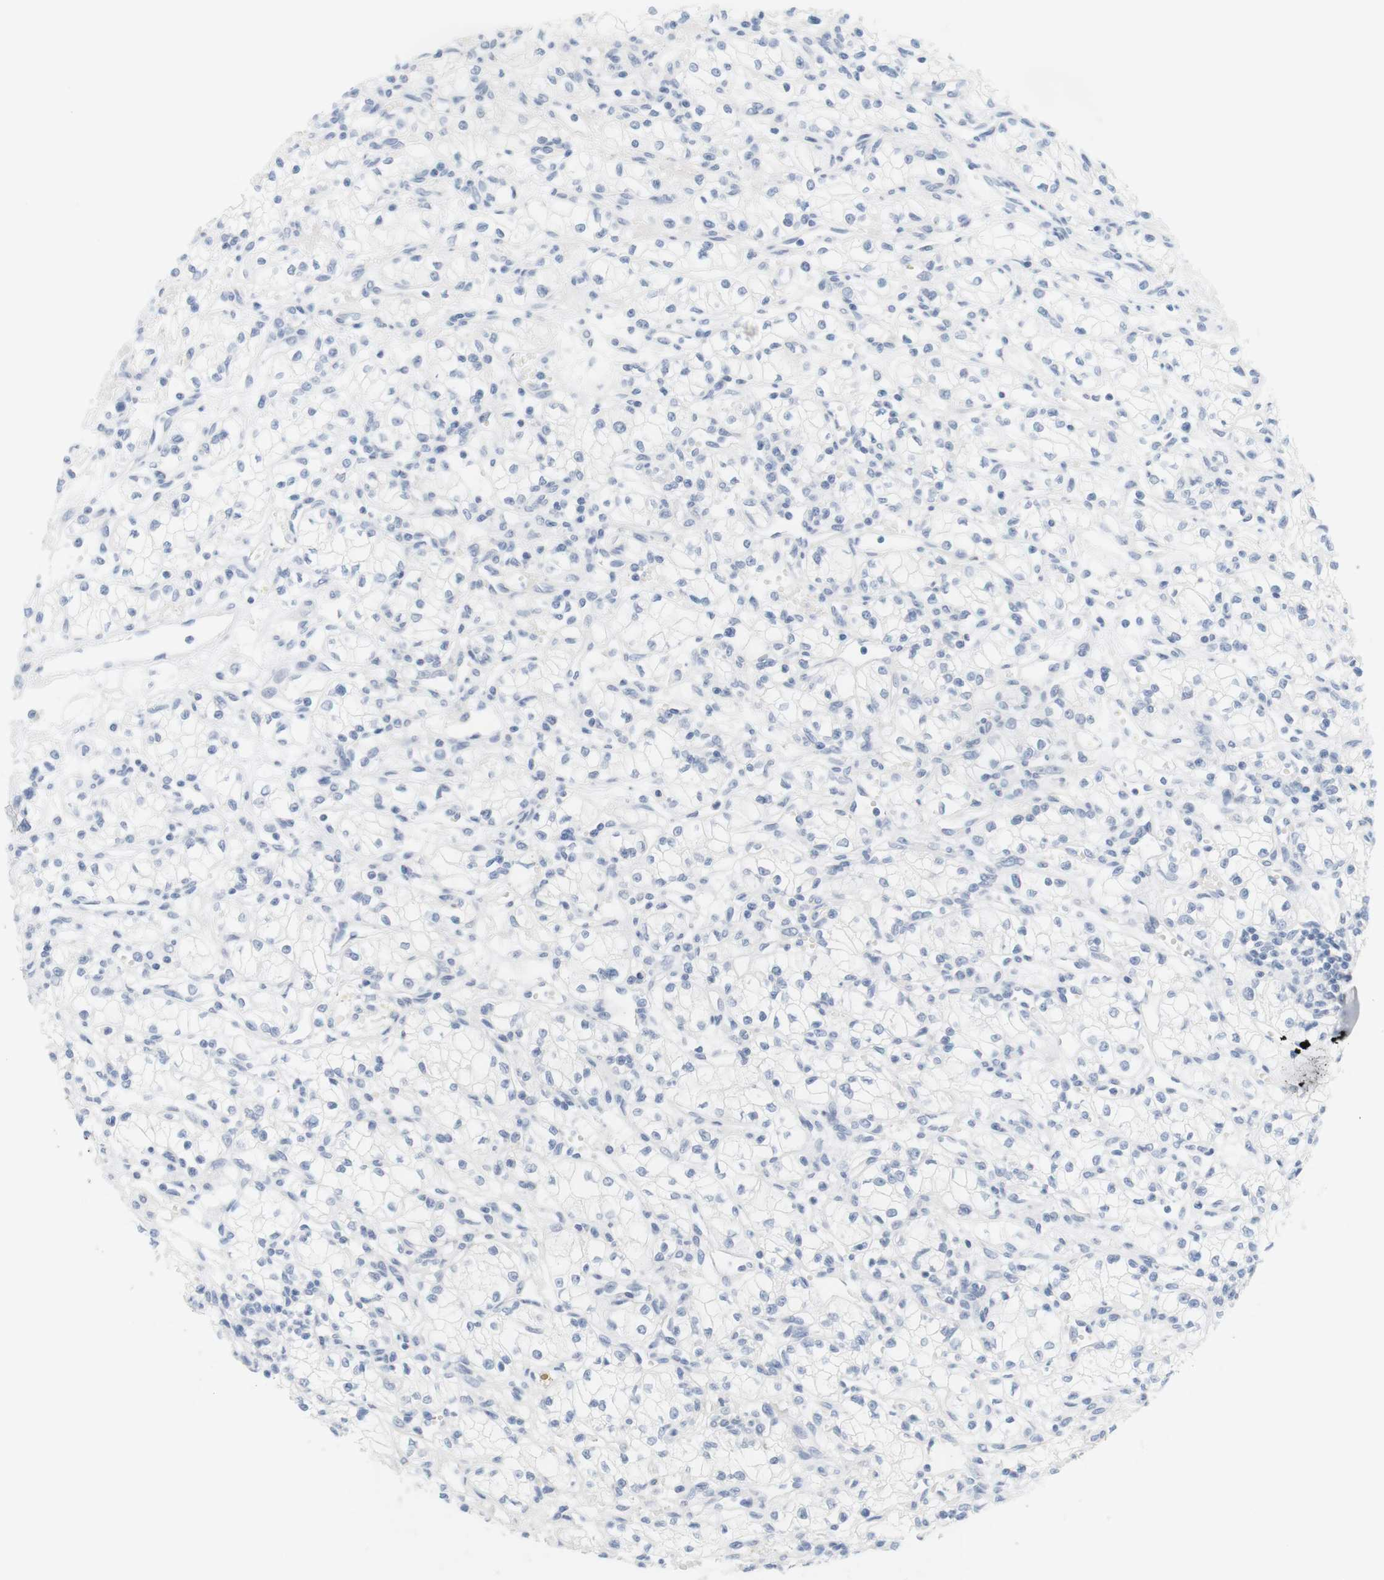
{"staining": {"intensity": "negative", "quantity": "none", "location": "none"}, "tissue": "renal cancer", "cell_type": "Tumor cells", "image_type": "cancer", "snomed": [{"axis": "morphology", "description": "Normal tissue, NOS"}, {"axis": "morphology", "description": "Adenocarcinoma, NOS"}, {"axis": "topography", "description": "Kidney"}], "caption": "The micrograph demonstrates no significant expression in tumor cells of adenocarcinoma (renal). (Brightfield microscopy of DAB (3,3'-diaminobenzidine) immunohistochemistry at high magnification).", "gene": "OPRM1", "patient": {"sex": "male", "age": 59}}